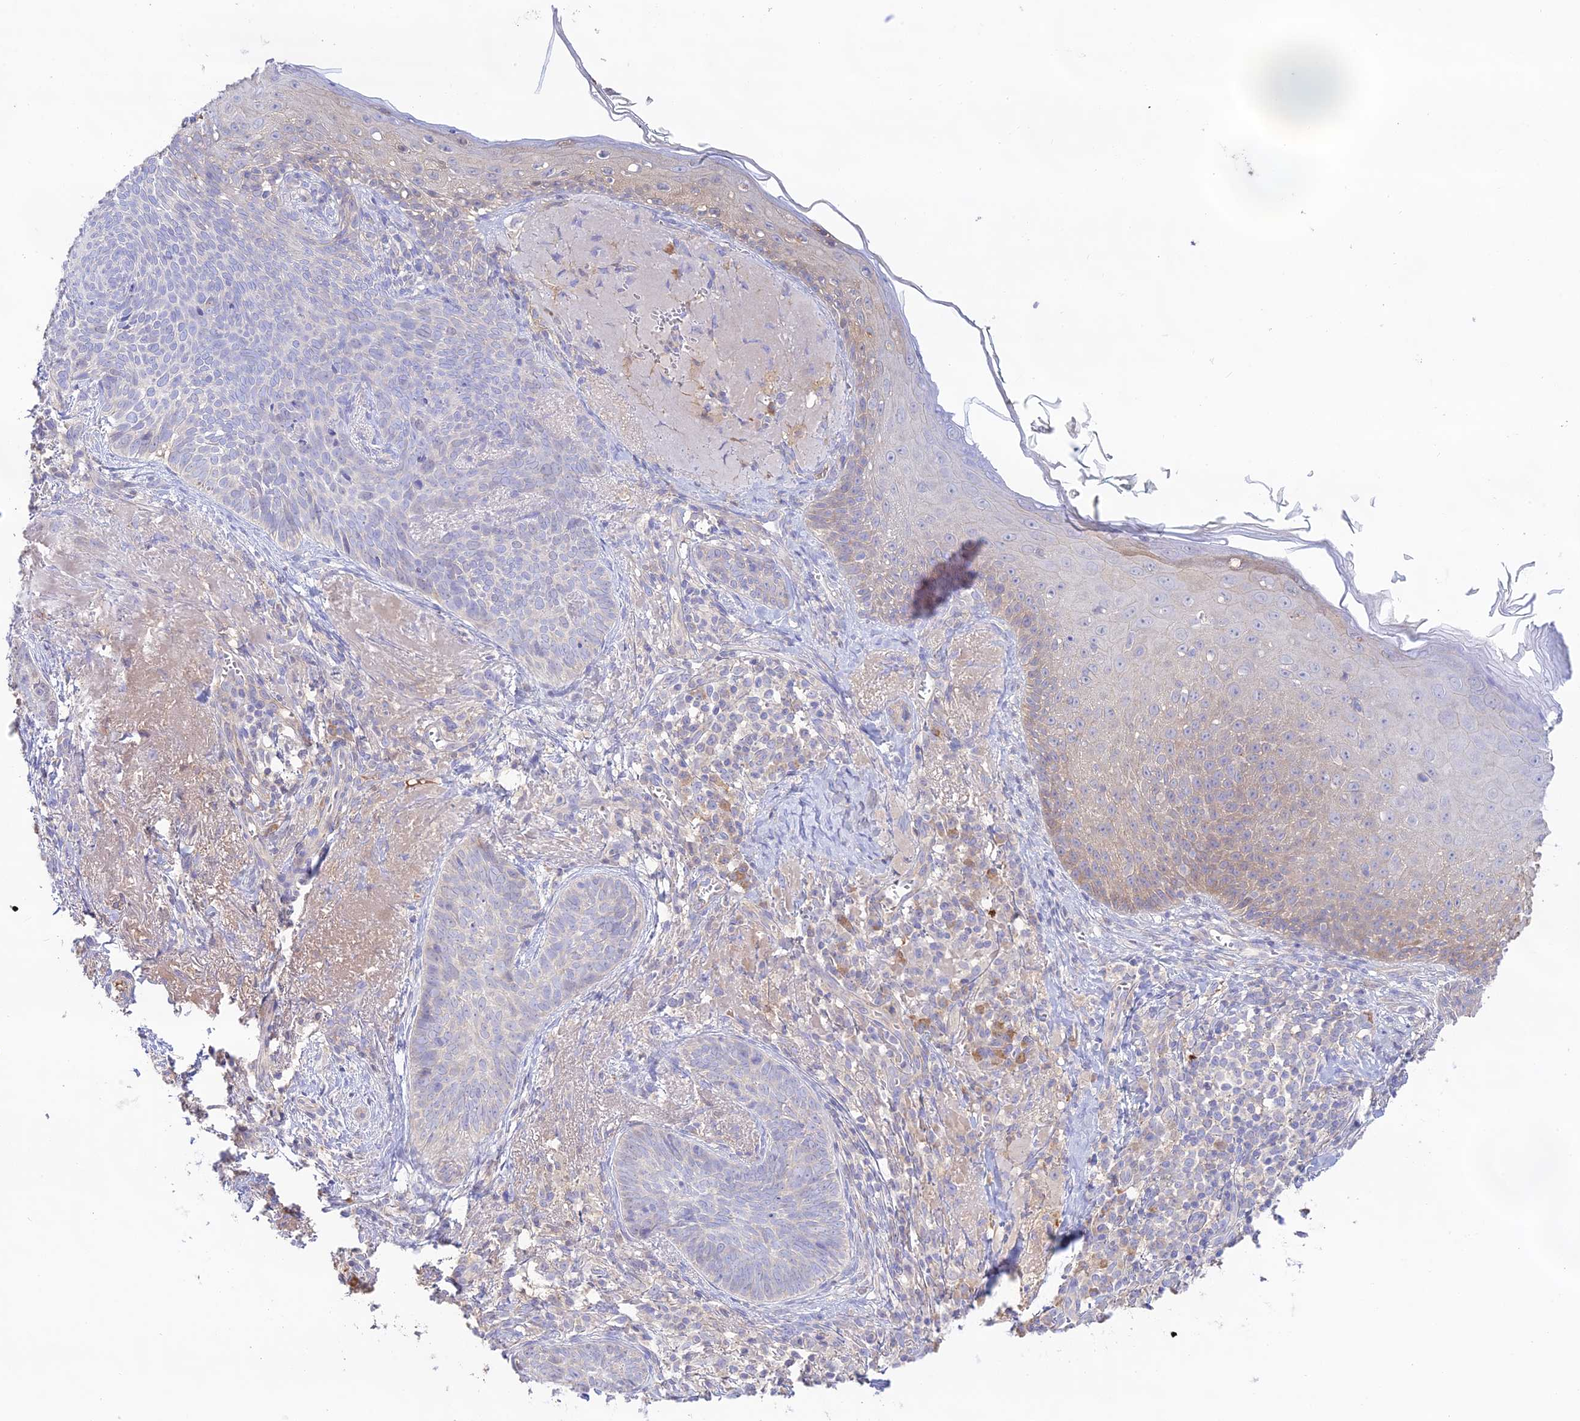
{"staining": {"intensity": "negative", "quantity": "none", "location": "none"}, "tissue": "skin cancer", "cell_type": "Tumor cells", "image_type": "cancer", "snomed": [{"axis": "morphology", "description": "Basal cell carcinoma"}, {"axis": "topography", "description": "Skin"}], "caption": "This is an IHC histopathology image of basal cell carcinoma (skin). There is no staining in tumor cells.", "gene": "NLRP9", "patient": {"sex": "female", "age": 76}}